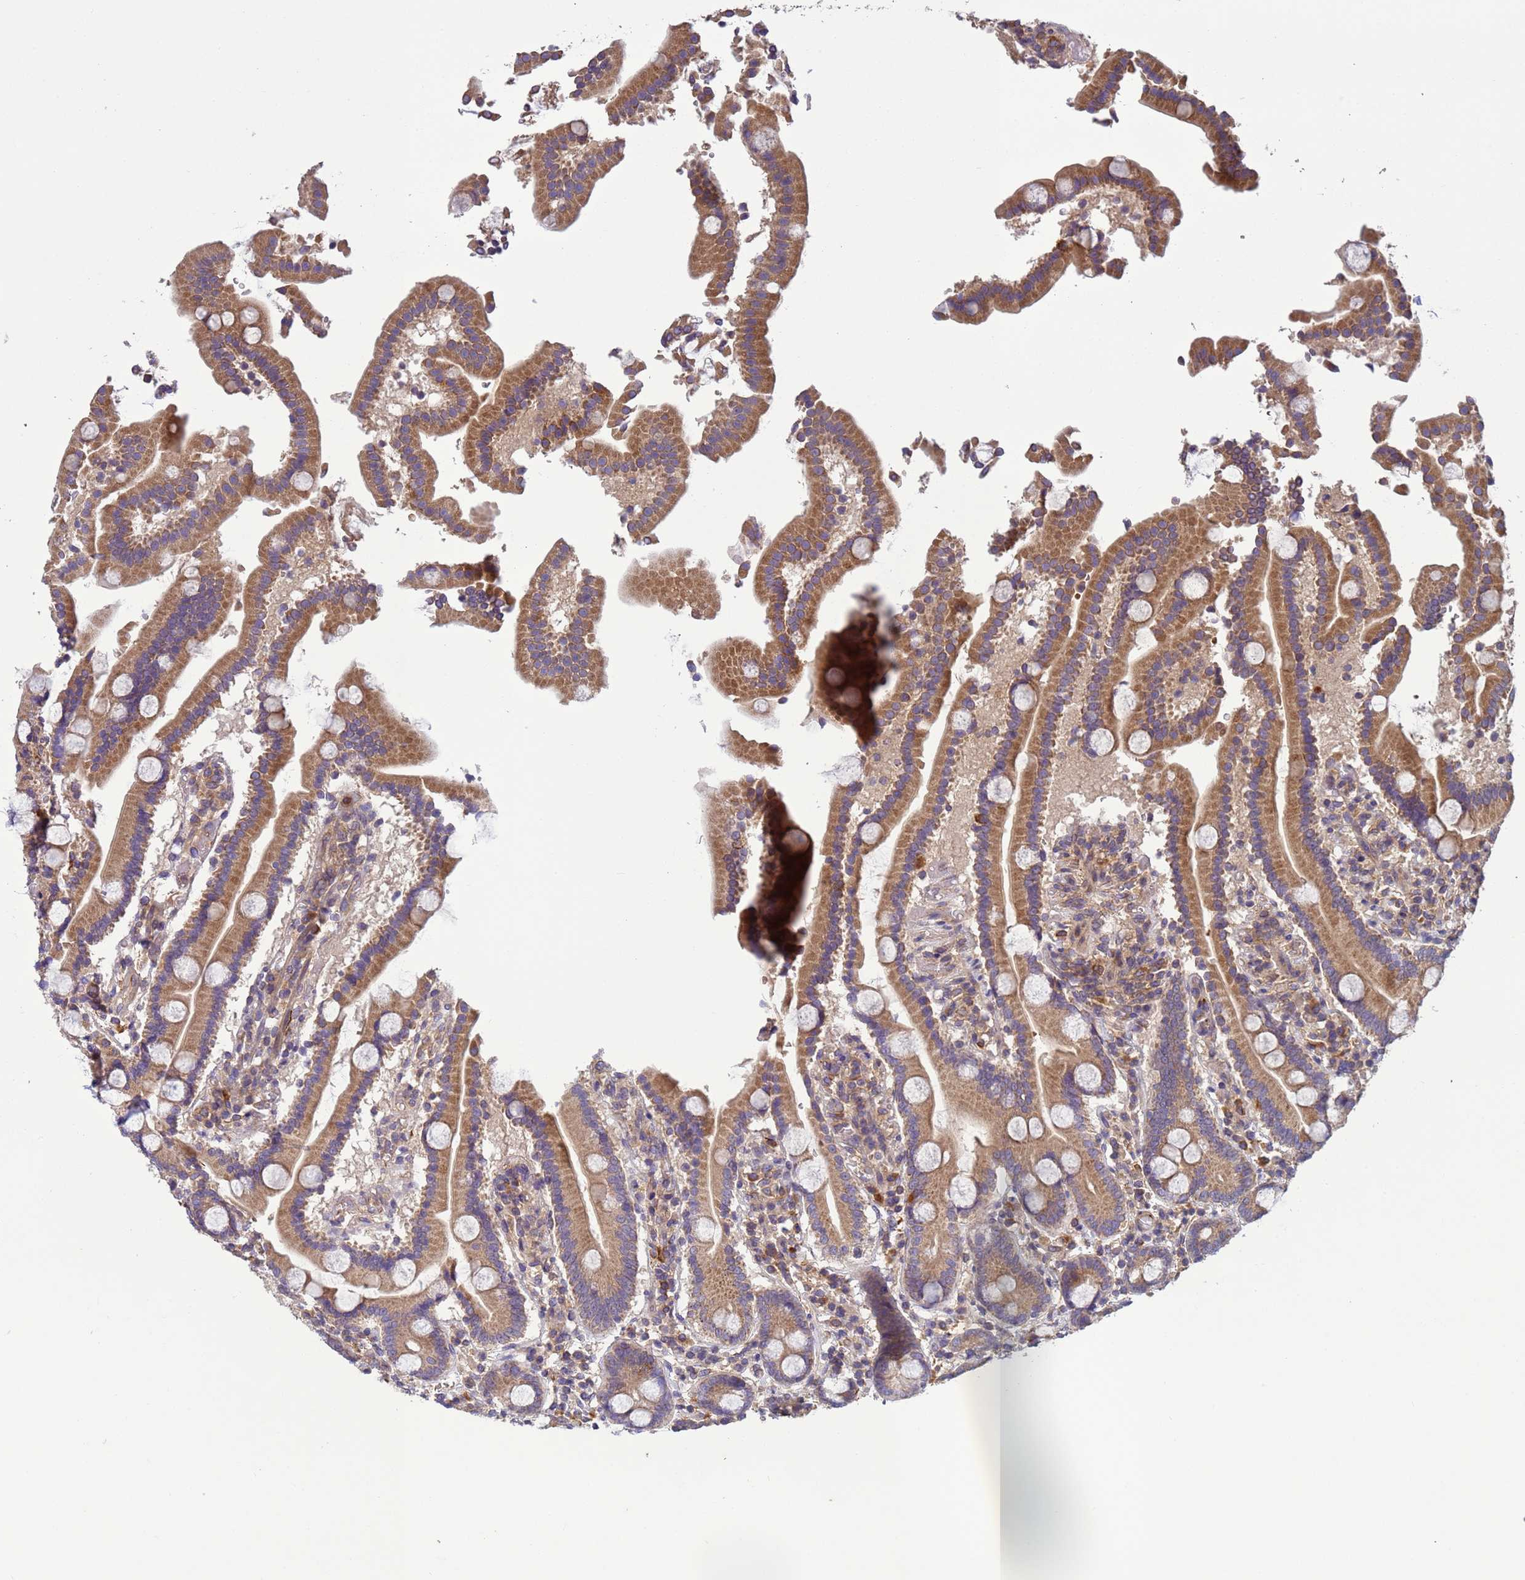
{"staining": {"intensity": "strong", "quantity": ">75%", "location": "cytoplasmic/membranous"}, "tissue": "duodenum", "cell_type": "Glandular cells", "image_type": "normal", "snomed": [{"axis": "morphology", "description": "Normal tissue, NOS"}, {"axis": "topography", "description": "Duodenum"}], "caption": "Protein staining of benign duodenum reveals strong cytoplasmic/membranous staining in approximately >75% of glandular cells.", "gene": "RAB10", "patient": {"sex": "male", "age": 55}}